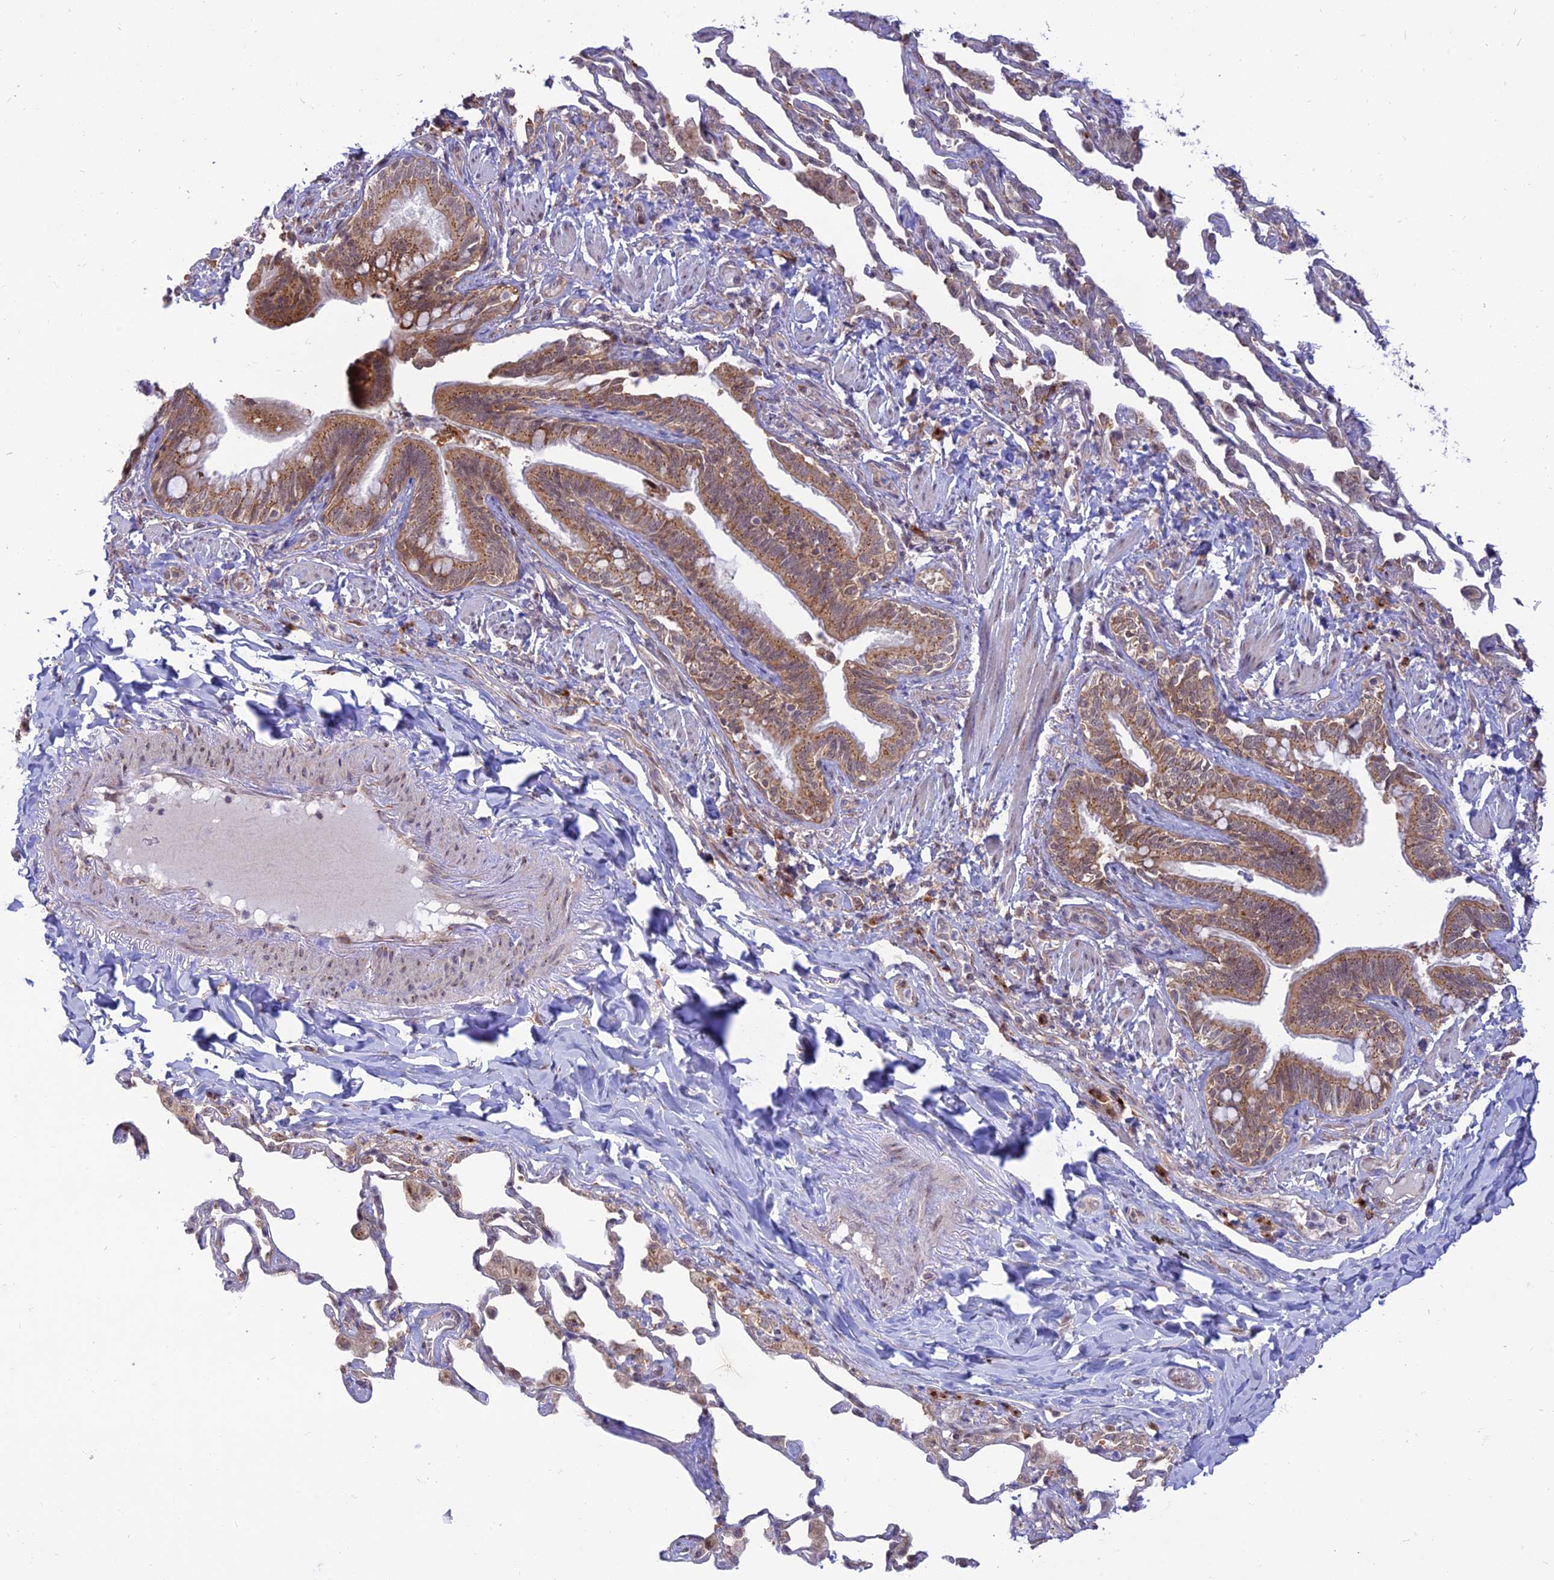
{"staining": {"intensity": "moderate", "quantity": ">75%", "location": "cytoplasmic/membranous"}, "tissue": "bronchus", "cell_type": "Respiratory epithelial cells", "image_type": "normal", "snomed": [{"axis": "morphology", "description": "Normal tissue, NOS"}, {"axis": "morphology", "description": "Inflammation, NOS"}, {"axis": "topography", "description": "Bronchus"}, {"axis": "topography", "description": "Lung"}], "caption": "Approximately >75% of respiratory epithelial cells in benign human bronchus show moderate cytoplasmic/membranous protein staining as visualized by brown immunohistochemical staining.", "gene": "GOLGA3", "patient": {"sex": "female", "age": 46}}